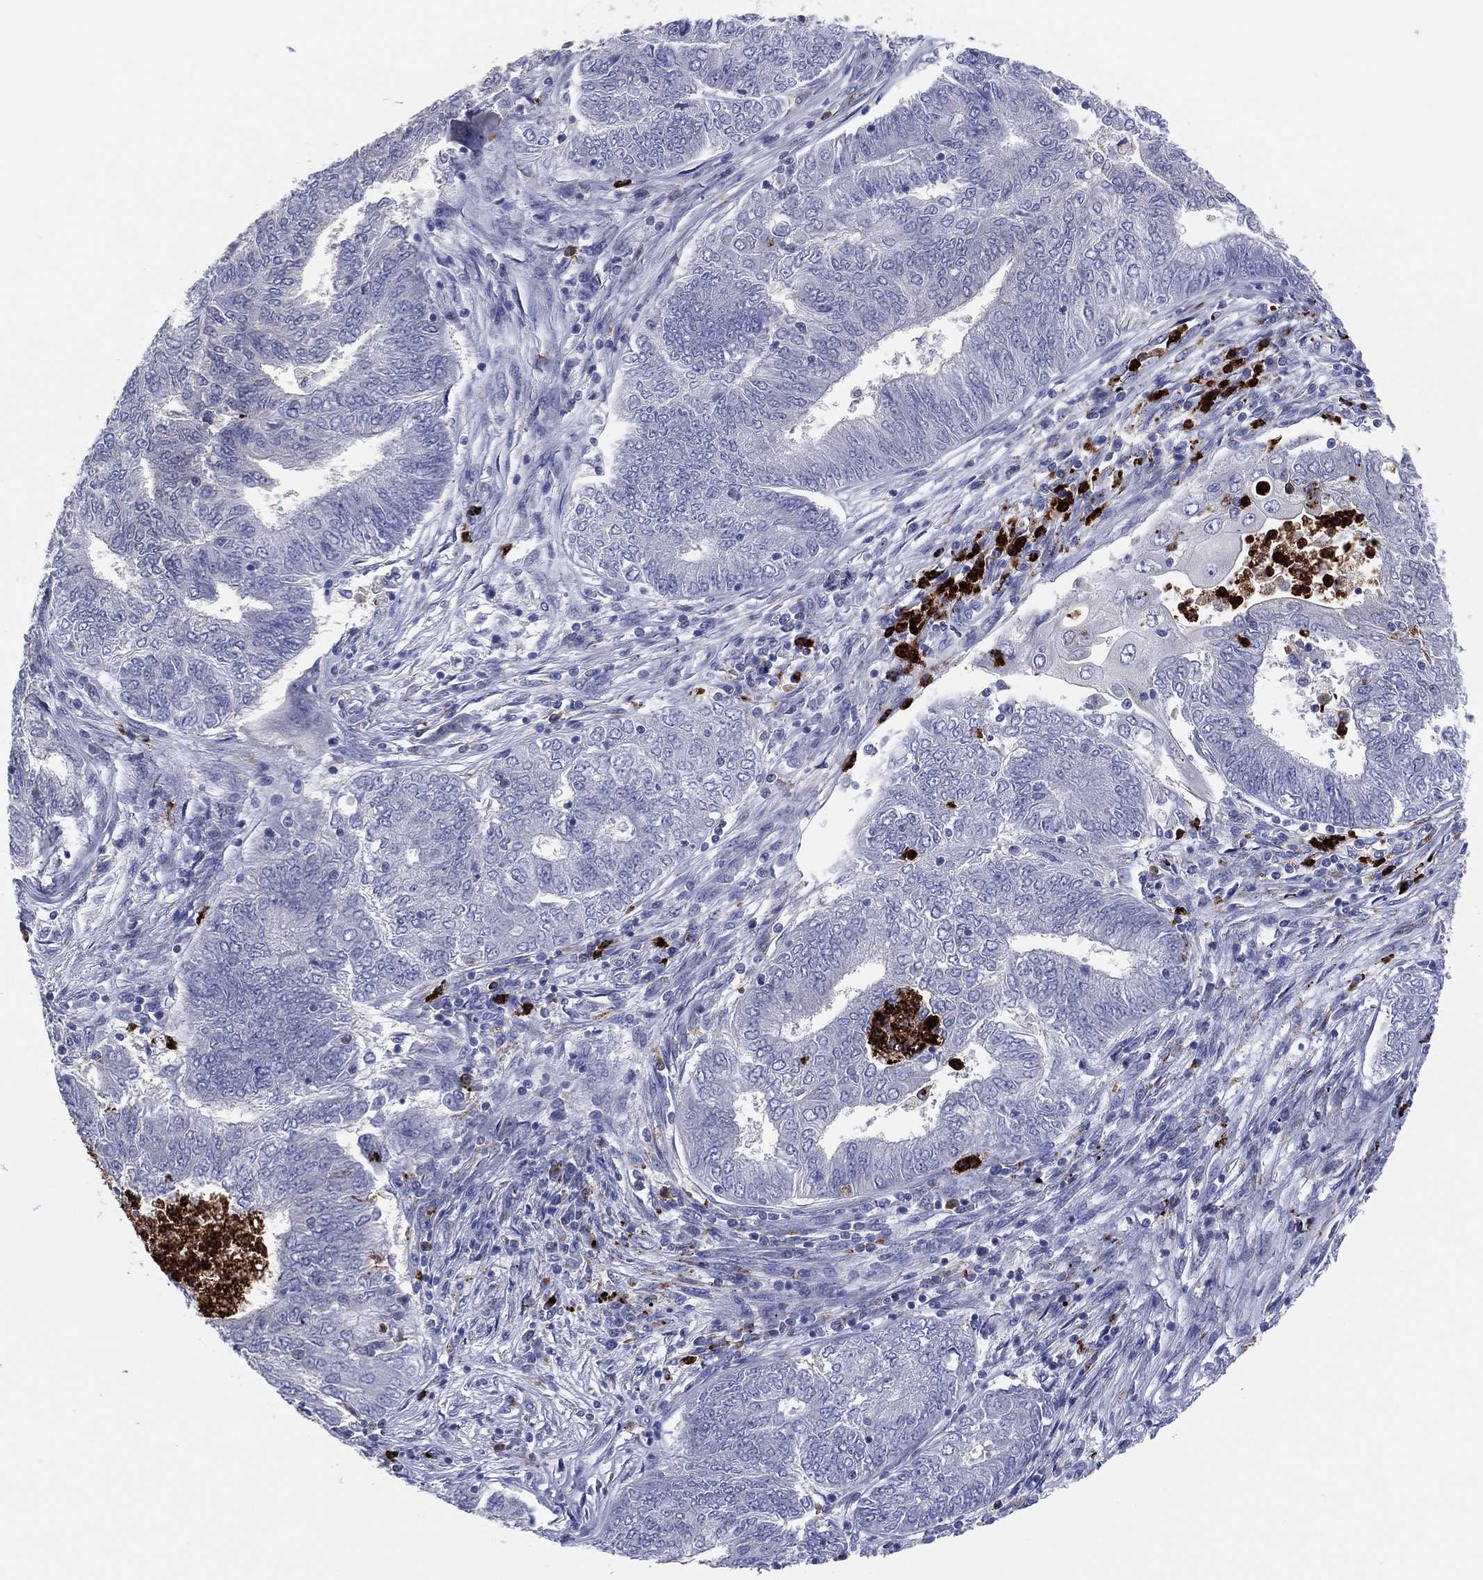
{"staining": {"intensity": "negative", "quantity": "none", "location": "none"}, "tissue": "endometrial cancer", "cell_type": "Tumor cells", "image_type": "cancer", "snomed": [{"axis": "morphology", "description": "Adenocarcinoma, NOS"}, {"axis": "topography", "description": "Endometrium"}], "caption": "High magnification brightfield microscopy of endometrial cancer stained with DAB (3,3'-diaminobenzidine) (brown) and counterstained with hematoxylin (blue): tumor cells show no significant expression.", "gene": "PLAC8", "patient": {"sex": "female", "age": 62}}